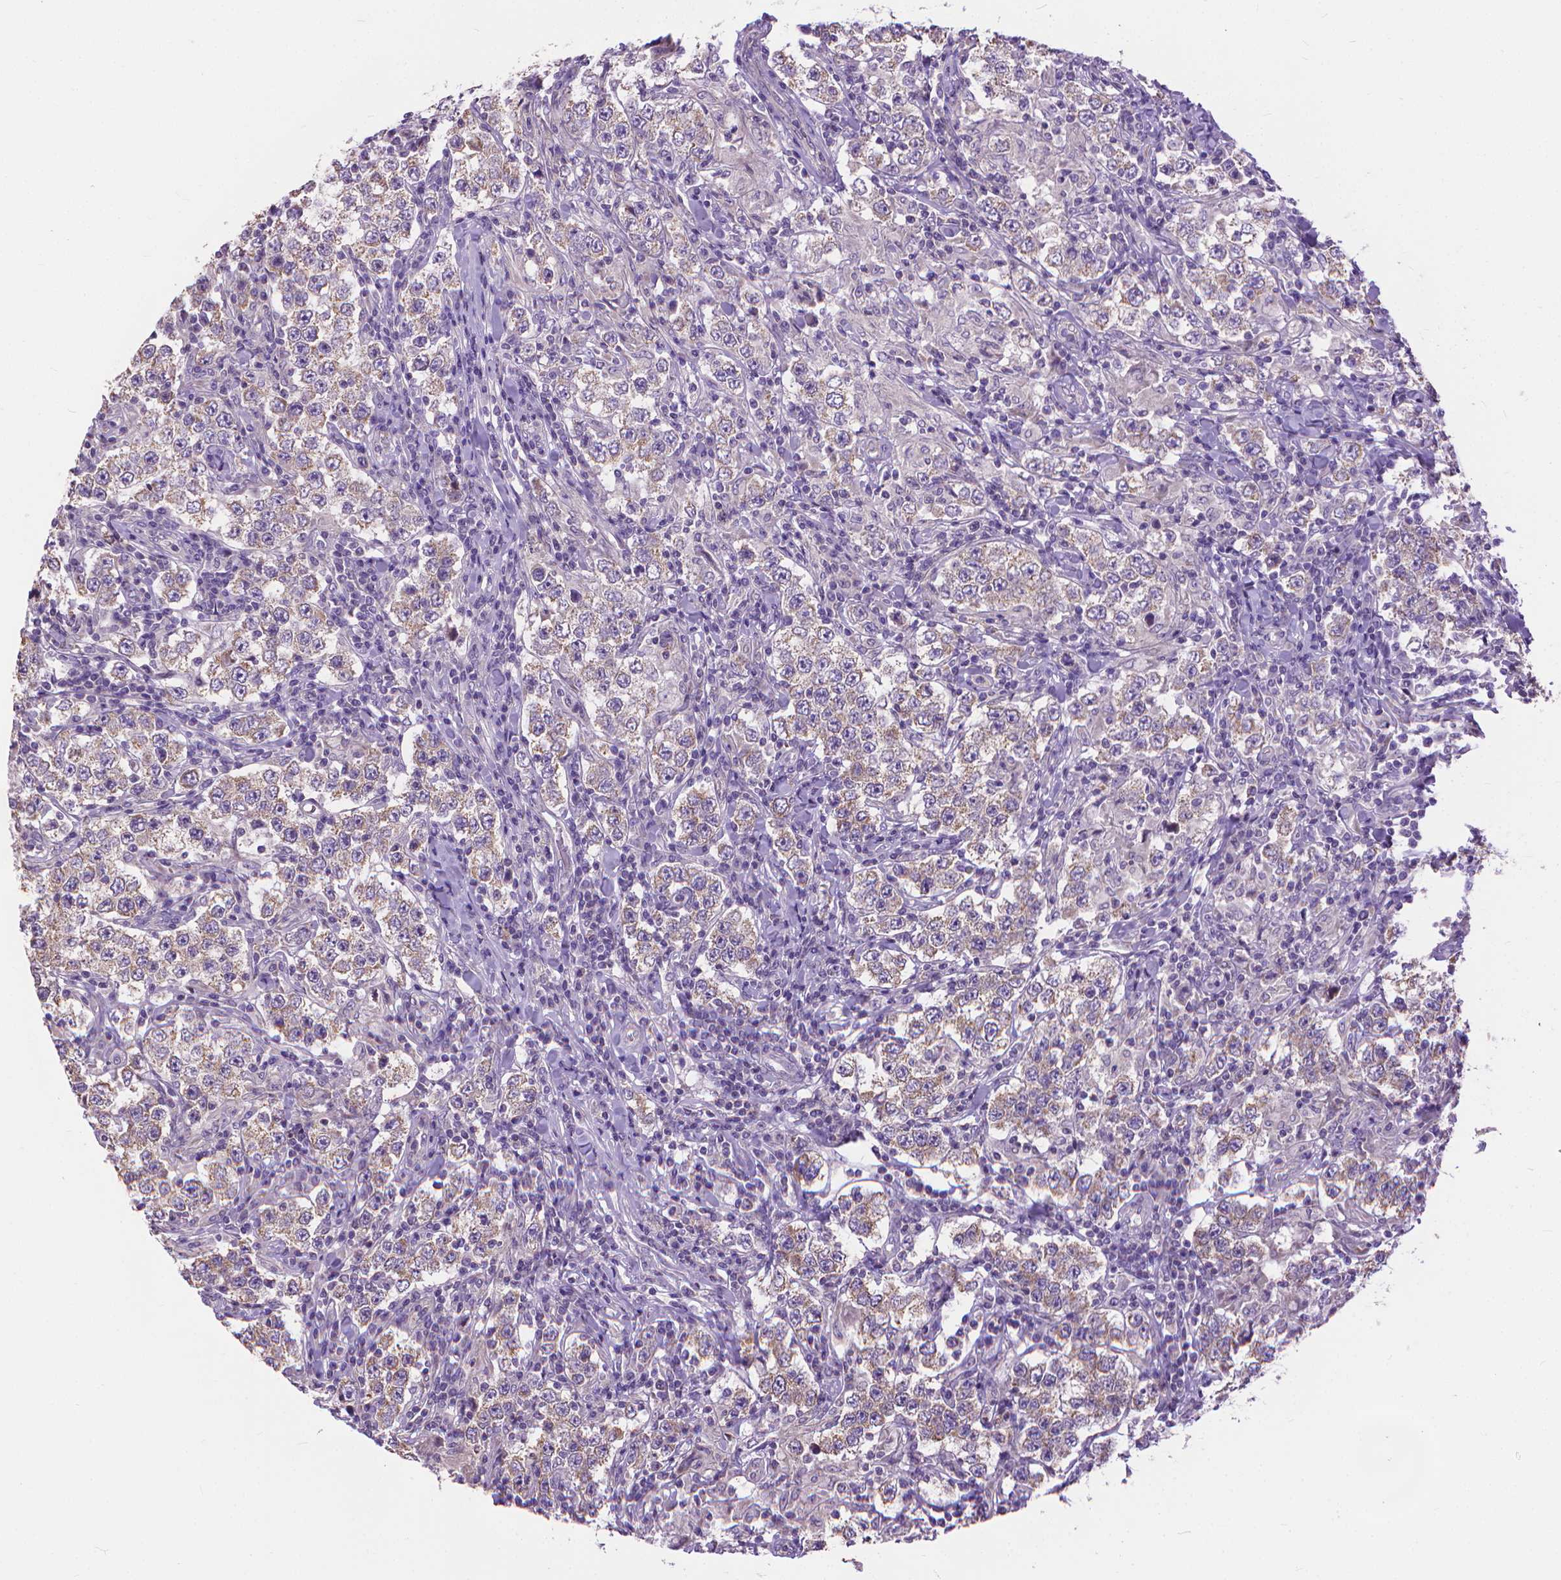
{"staining": {"intensity": "weak", "quantity": "25%-75%", "location": "cytoplasmic/membranous"}, "tissue": "testis cancer", "cell_type": "Tumor cells", "image_type": "cancer", "snomed": [{"axis": "morphology", "description": "Seminoma, NOS"}, {"axis": "morphology", "description": "Carcinoma, Embryonal, NOS"}, {"axis": "topography", "description": "Testis"}], "caption": "Immunohistochemistry photomicrograph of testis cancer stained for a protein (brown), which displays low levels of weak cytoplasmic/membranous expression in about 25%-75% of tumor cells.", "gene": "SYN1", "patient": {"sex": "male", "age": 41}}